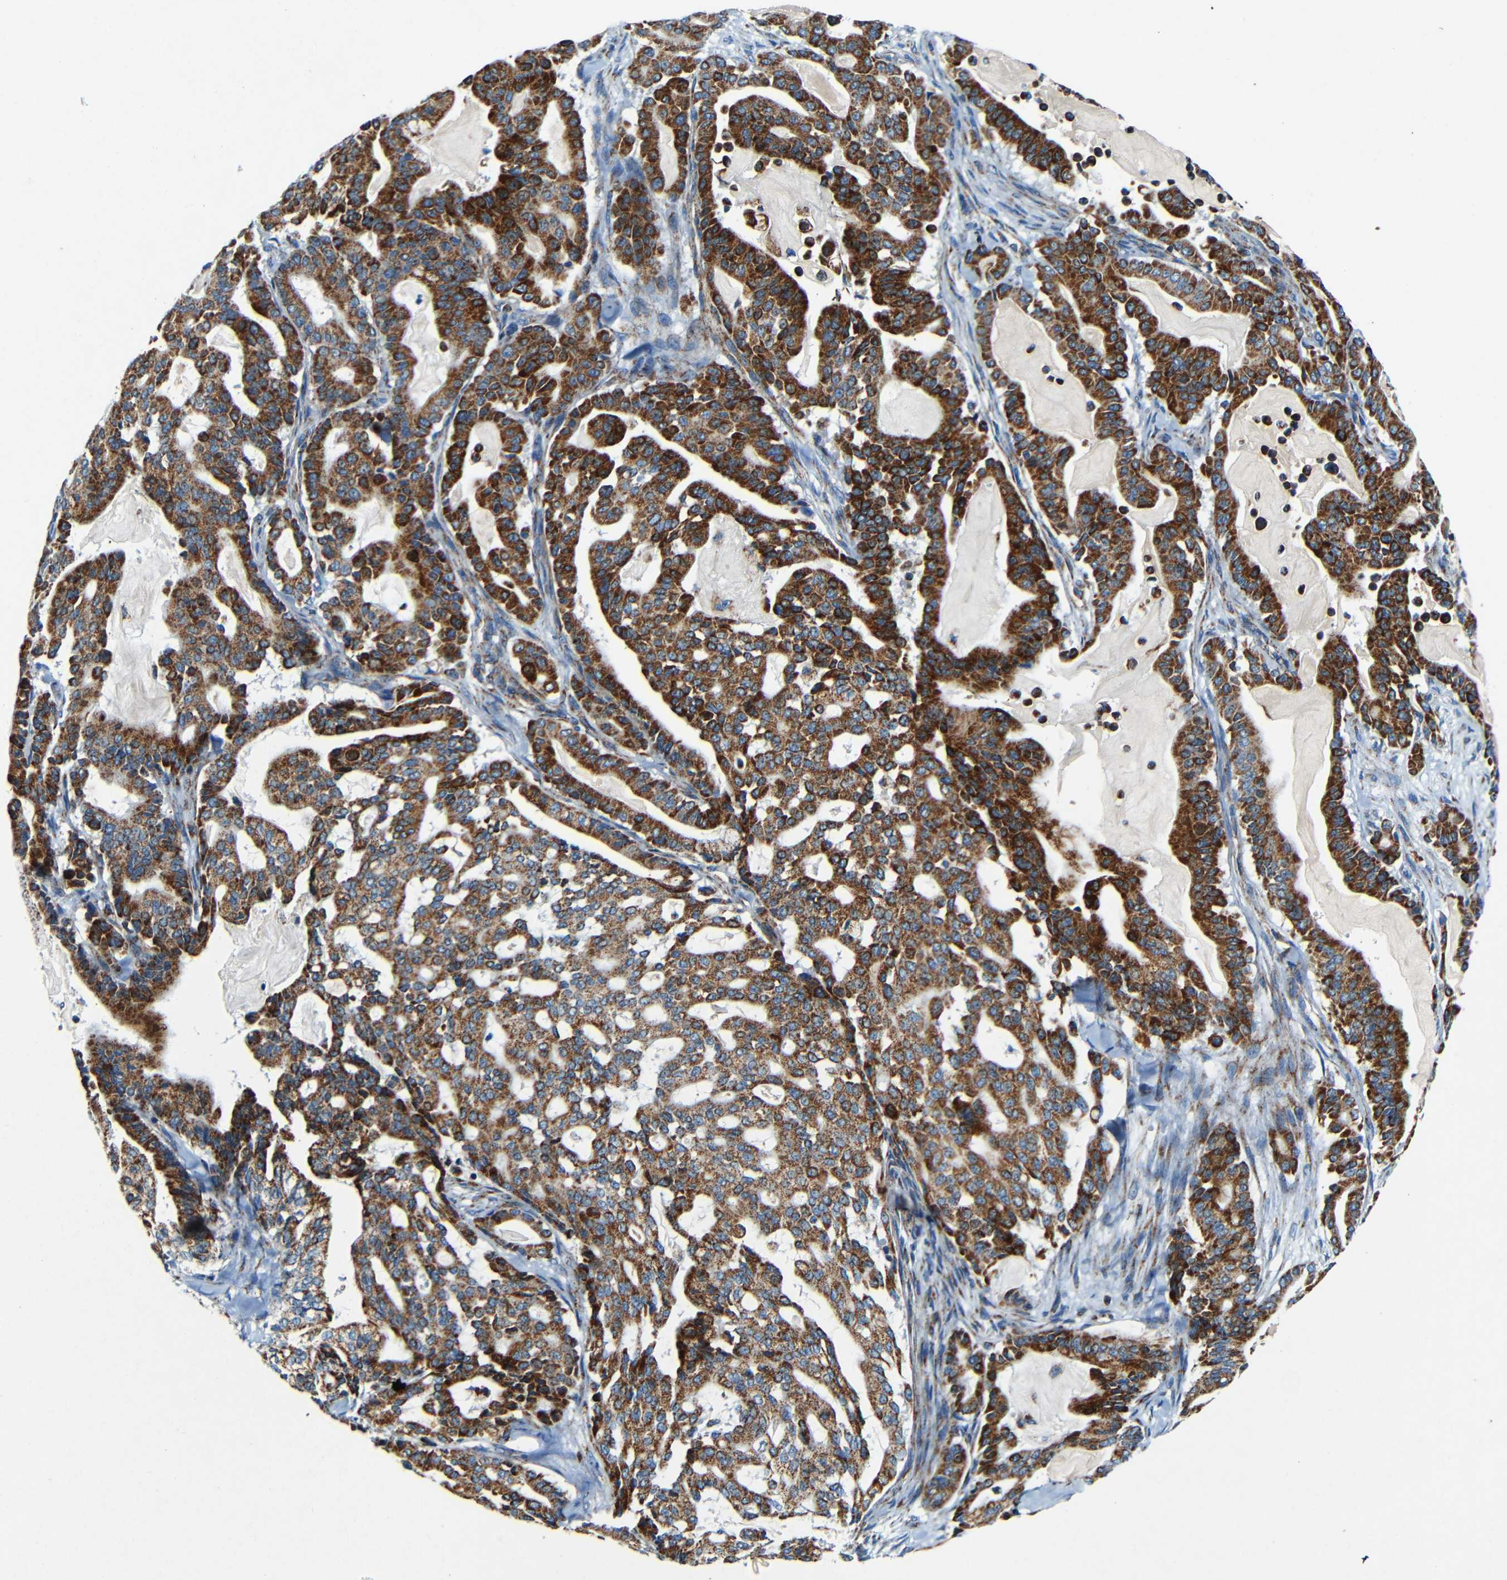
{"staining": {"intensity": "strong", "quantity": ">75%", "location": "cytoplasmic/membranous"}, "tissue": "pancreatic cancer", "cell_type": "Tumor cells", "image_type": "cancer", "snomed": [{"axis": "morphology", "description": "Adenocarcinoma, NOS"}, {"axis": "topography", "description": "Pancreas"}], "caption": "Pancreatic cancer (adenocarcinoma) was stained to show a protein in brown. There is high levels of strong cytoplasmic/membranous staining in approximately >75% of tumor cells. (DAB (3,3'-diaminobenzidine) = brown stain, brightfield microscopy at high magnification).", "gene": "WSCD2", "patient": {"sex": "male", "age": 63}}